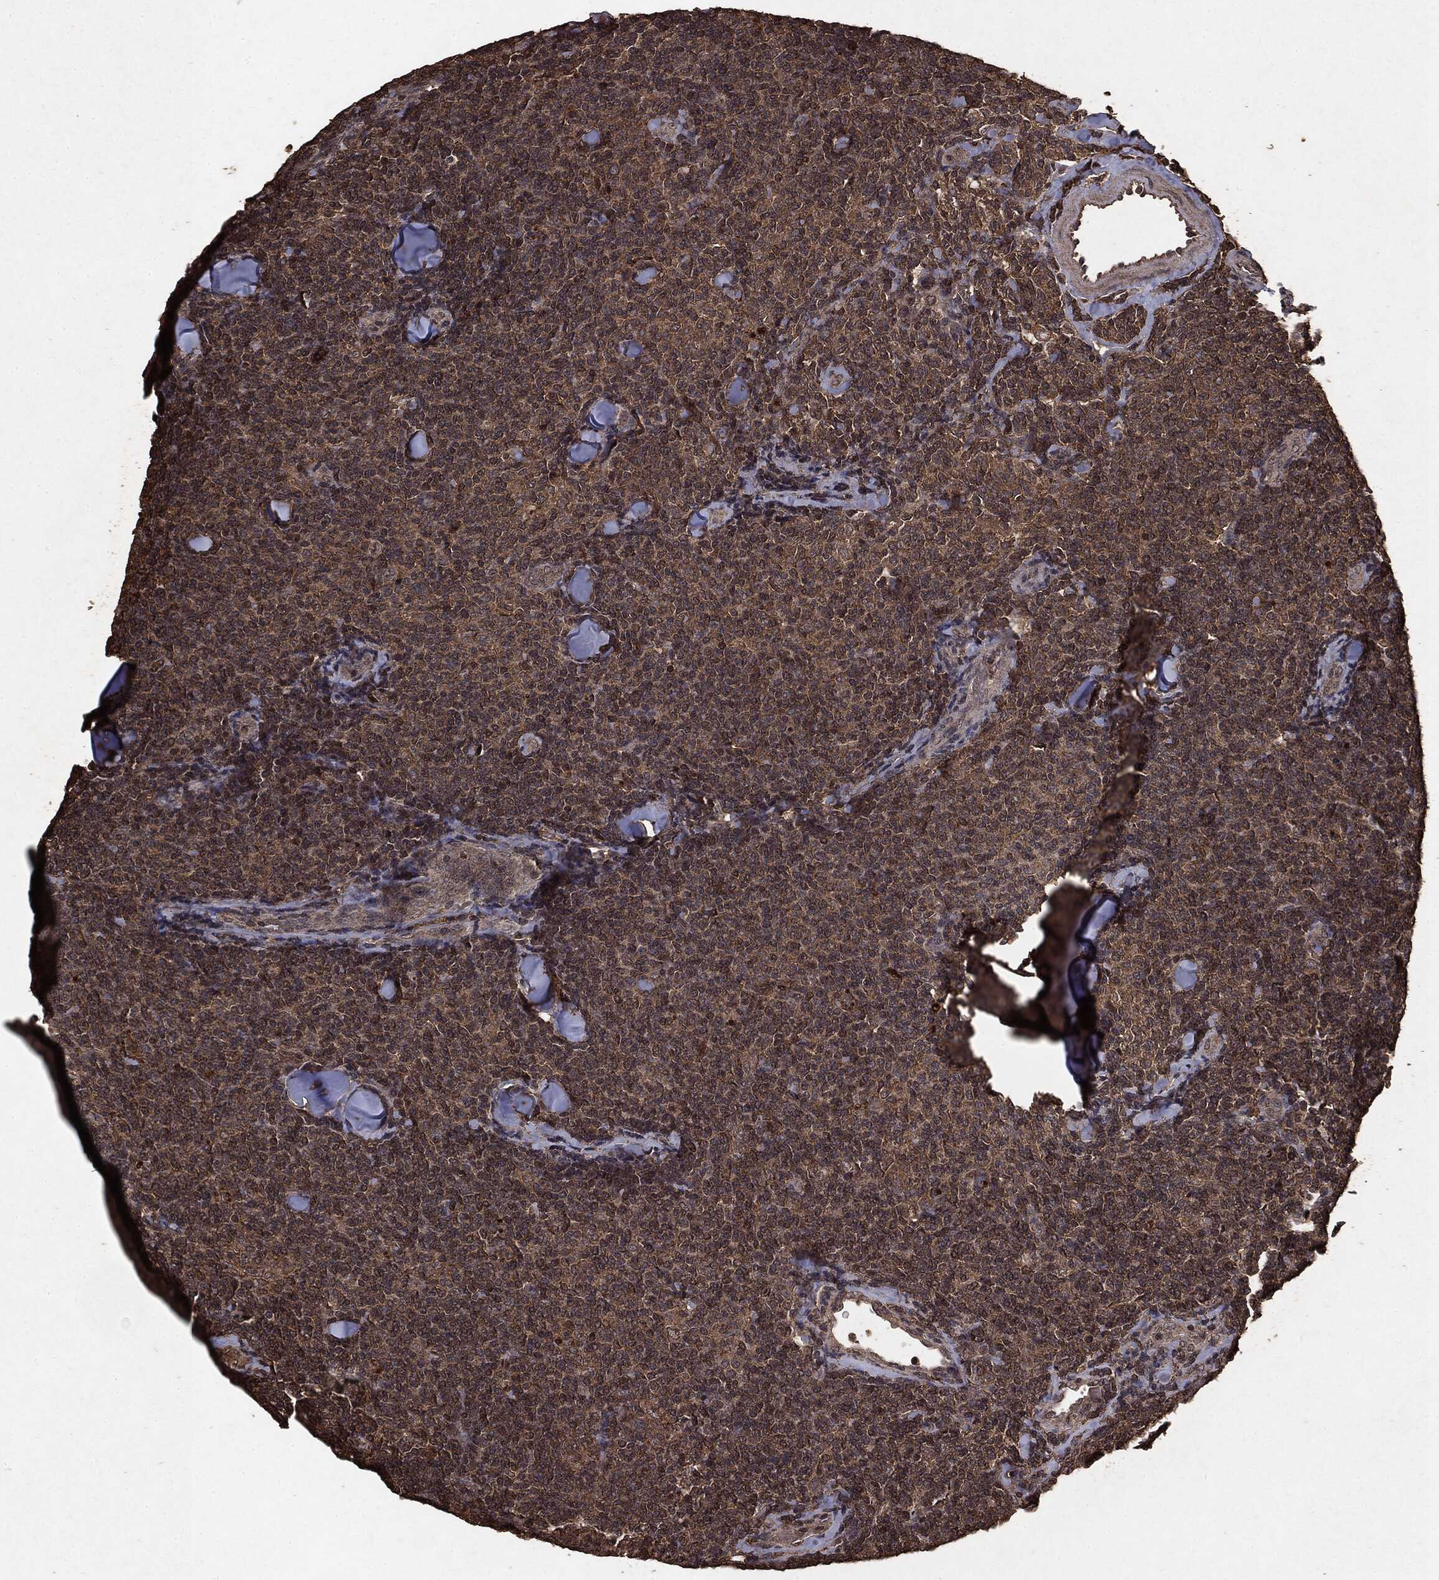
{"staining": {"intensity": "weak", "quantity": ">75%", "location": "cytoplasmic/membranous"}, "tissue": "lymphoma", "cell_type": "Tumor cells", "image_type": "cancer", "snomed": [{"axis": "morphology", "description": "Malignant lymphoma, non-Hodgkin's type, Low grade"}, {"axis": "topography", "description": "Lymph node"}], "caption": "Protein analysis of lymphoma tissue reveals weak cytoplasmic/membranous expression in approximately >75% of tumor cells. The staining was performed using DAB to visualize the protein expression in brown, while the nuclei were stained in blue with hematoxylin (Magnification: 20x).", "gene": "NME1", "patient": {"sex": "female", "age": 56}}